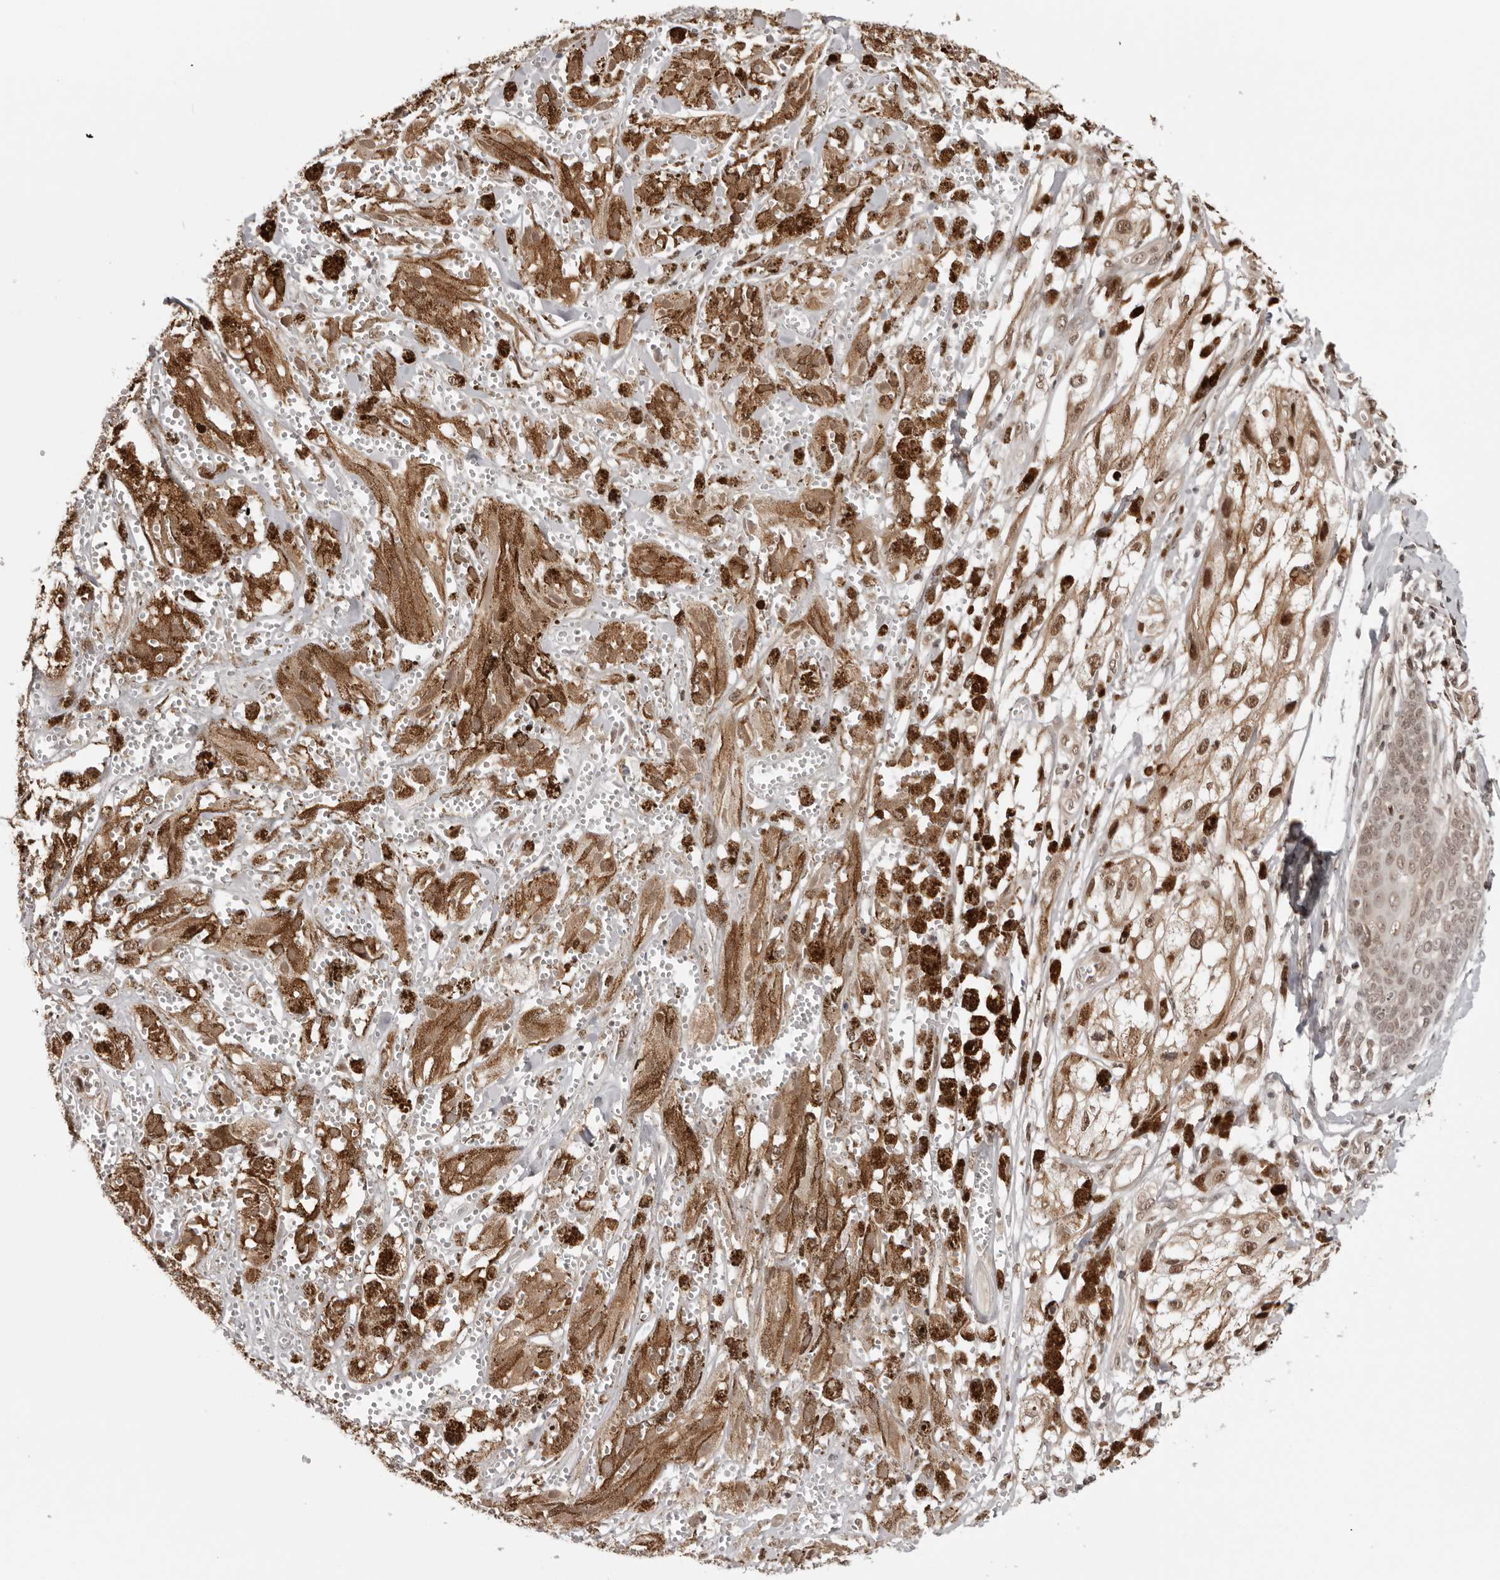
{"staining": {"intensity": "moderate", "quantity": "25%-75%", "location": "cytoplasmic/membranous,nuclear"}, "tissue": "melanoma", "cell_type": "Tumor cells", "image_type": "cancer", "snomed": [{"axis": "morphology", "description": "Malignant melanoma, NOS"}, {"axis": "topography", "description": "Skin"}], "caption": "Moderate cytoplasmic/membranous and nuclear staining is identified in approximately 25%-75% of tumor cells in melanoma.", "gene": "SDE2", "patient": {"sex": "male", "age": 88}}